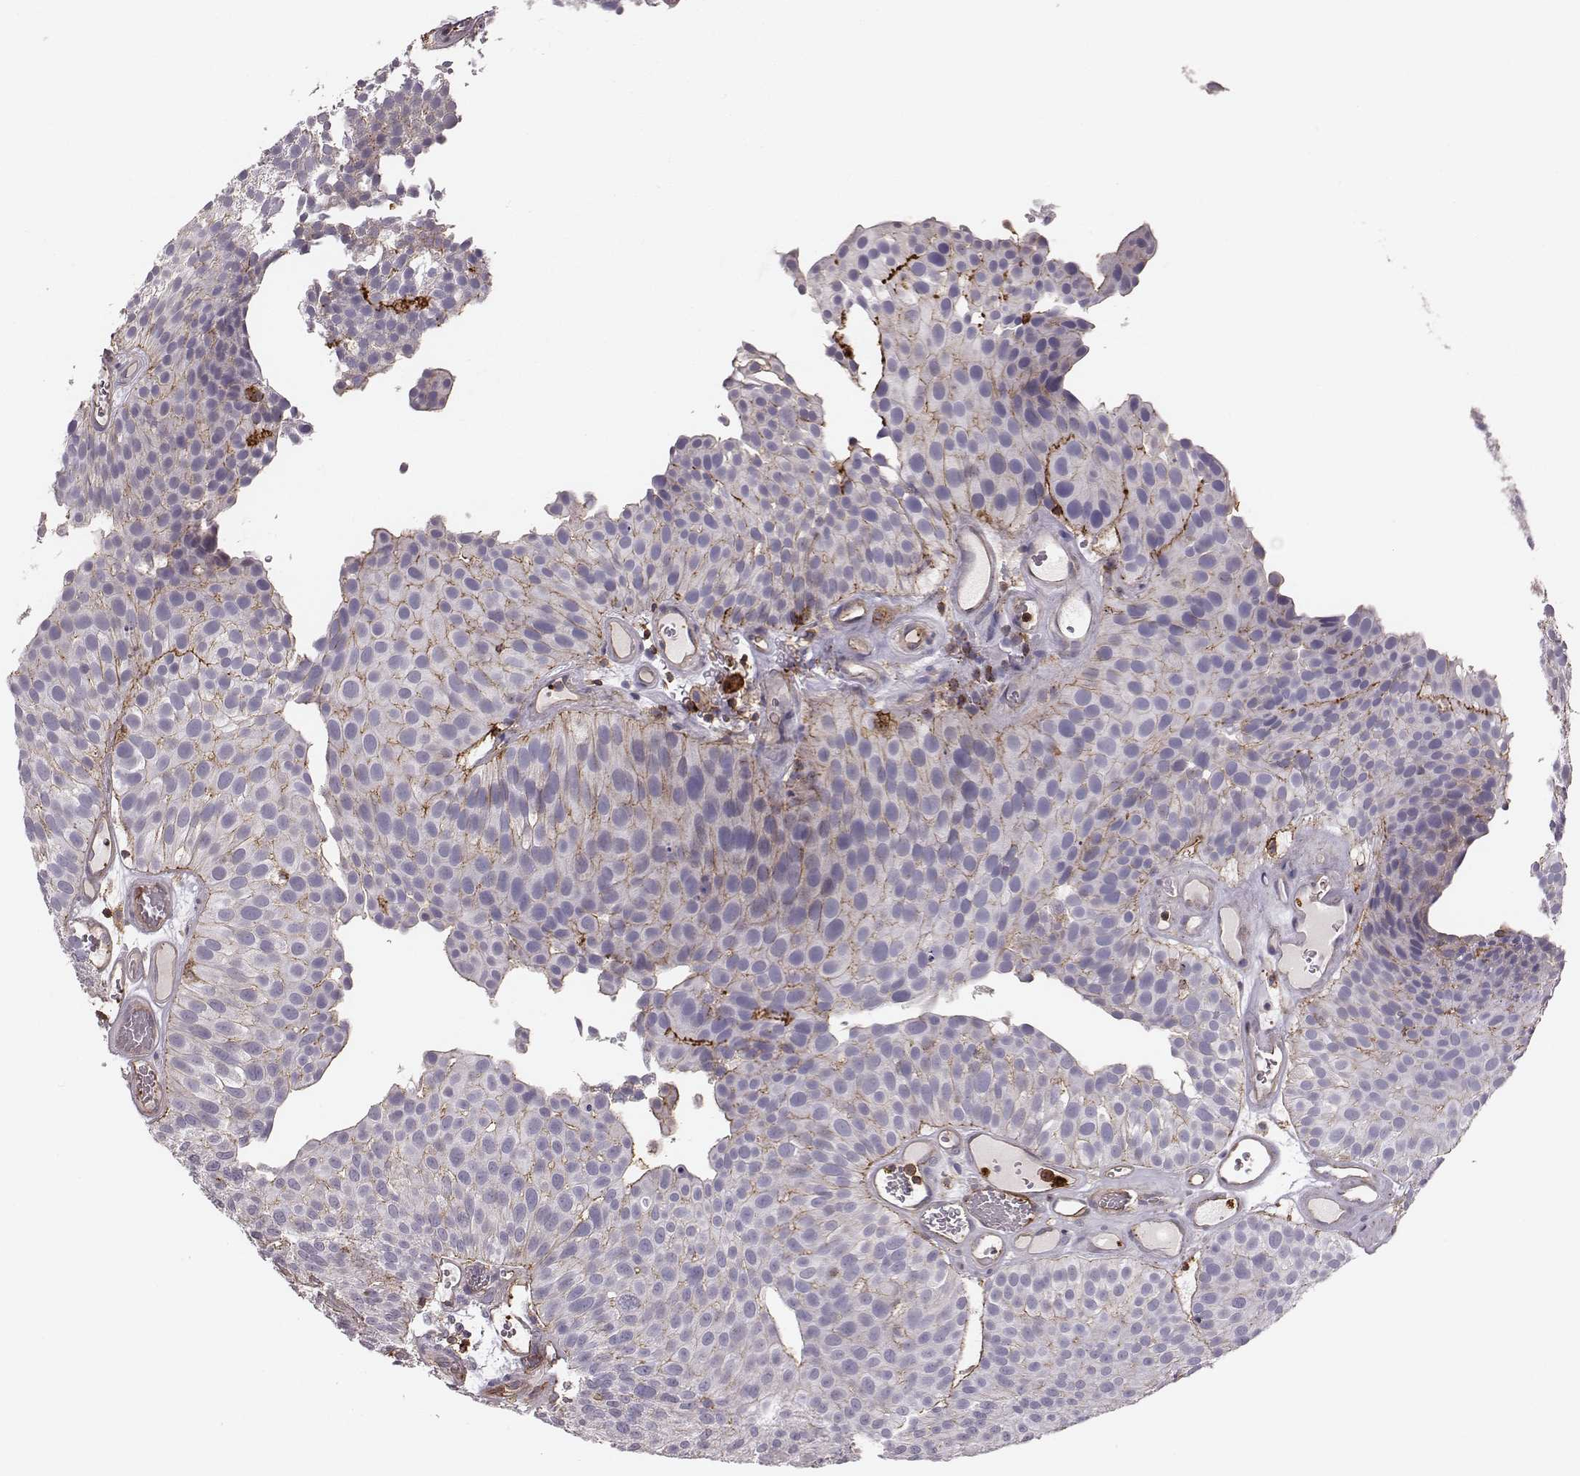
{"staining": {"intensity": "moderate", "quantity": "<25%", "location": "cytoplasmic/membranous"}, "tissue": "urothelial cancer", "cell_type": "Tumor cells", "image_type": "cancer", "snomed": [{"axis": "morphology", "description": "Urothelial carcinoma, Low grade"}, {"axis": "topography", "description": "Urinary bladder"}], "caption": "Immunohistochemistry (IHC) (DAB) staining of human urothelial cancer displays moderate cytoplasmic/membranous protein expression in about <25% of tumor cells.", "gene": "ZYX", "patient": {"sex": "female", "age": 87}}